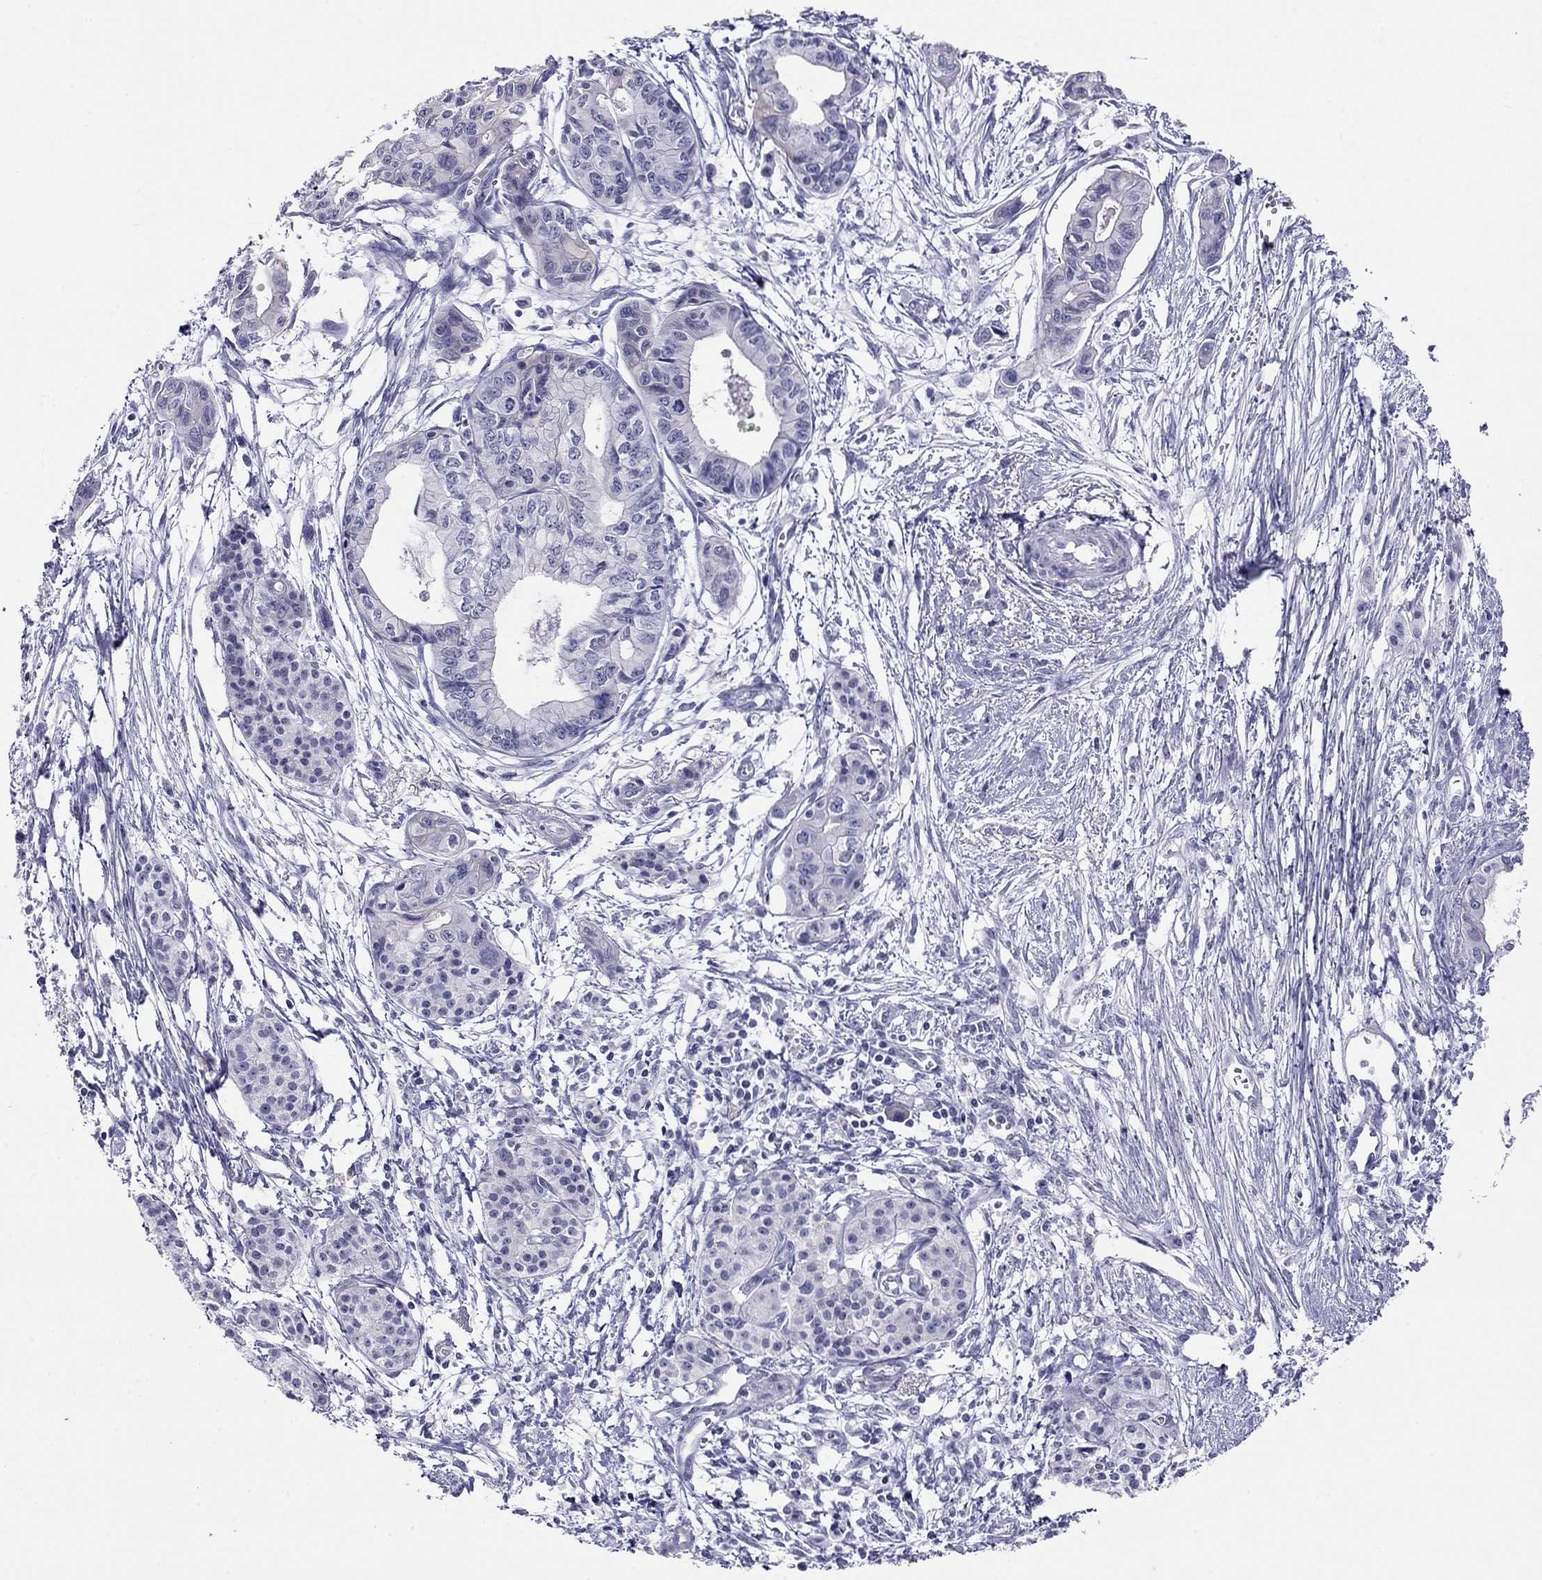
{"staining": {"intensity": "negative", "quantity": "none", "location": "none"}, "tissue": "pancreatic cancer", "cell_type": "Tumor cells", "image_type": "cancer", "snomed": [{"axis": "morphology", "description": "Adenocarcinoma, NOS"}, {"axis": "topography", "description": "Pancreas"}], "caption": "This micrograph is of pancreatic adenocarcinoma stained with immunohistochemistry (IHC) to label a protein in brown with the nuclei are counter-stained blue. There is no staining in tumor cells.", "gene": "MYMX", "patient": {"sex": "female", "age": 76}}